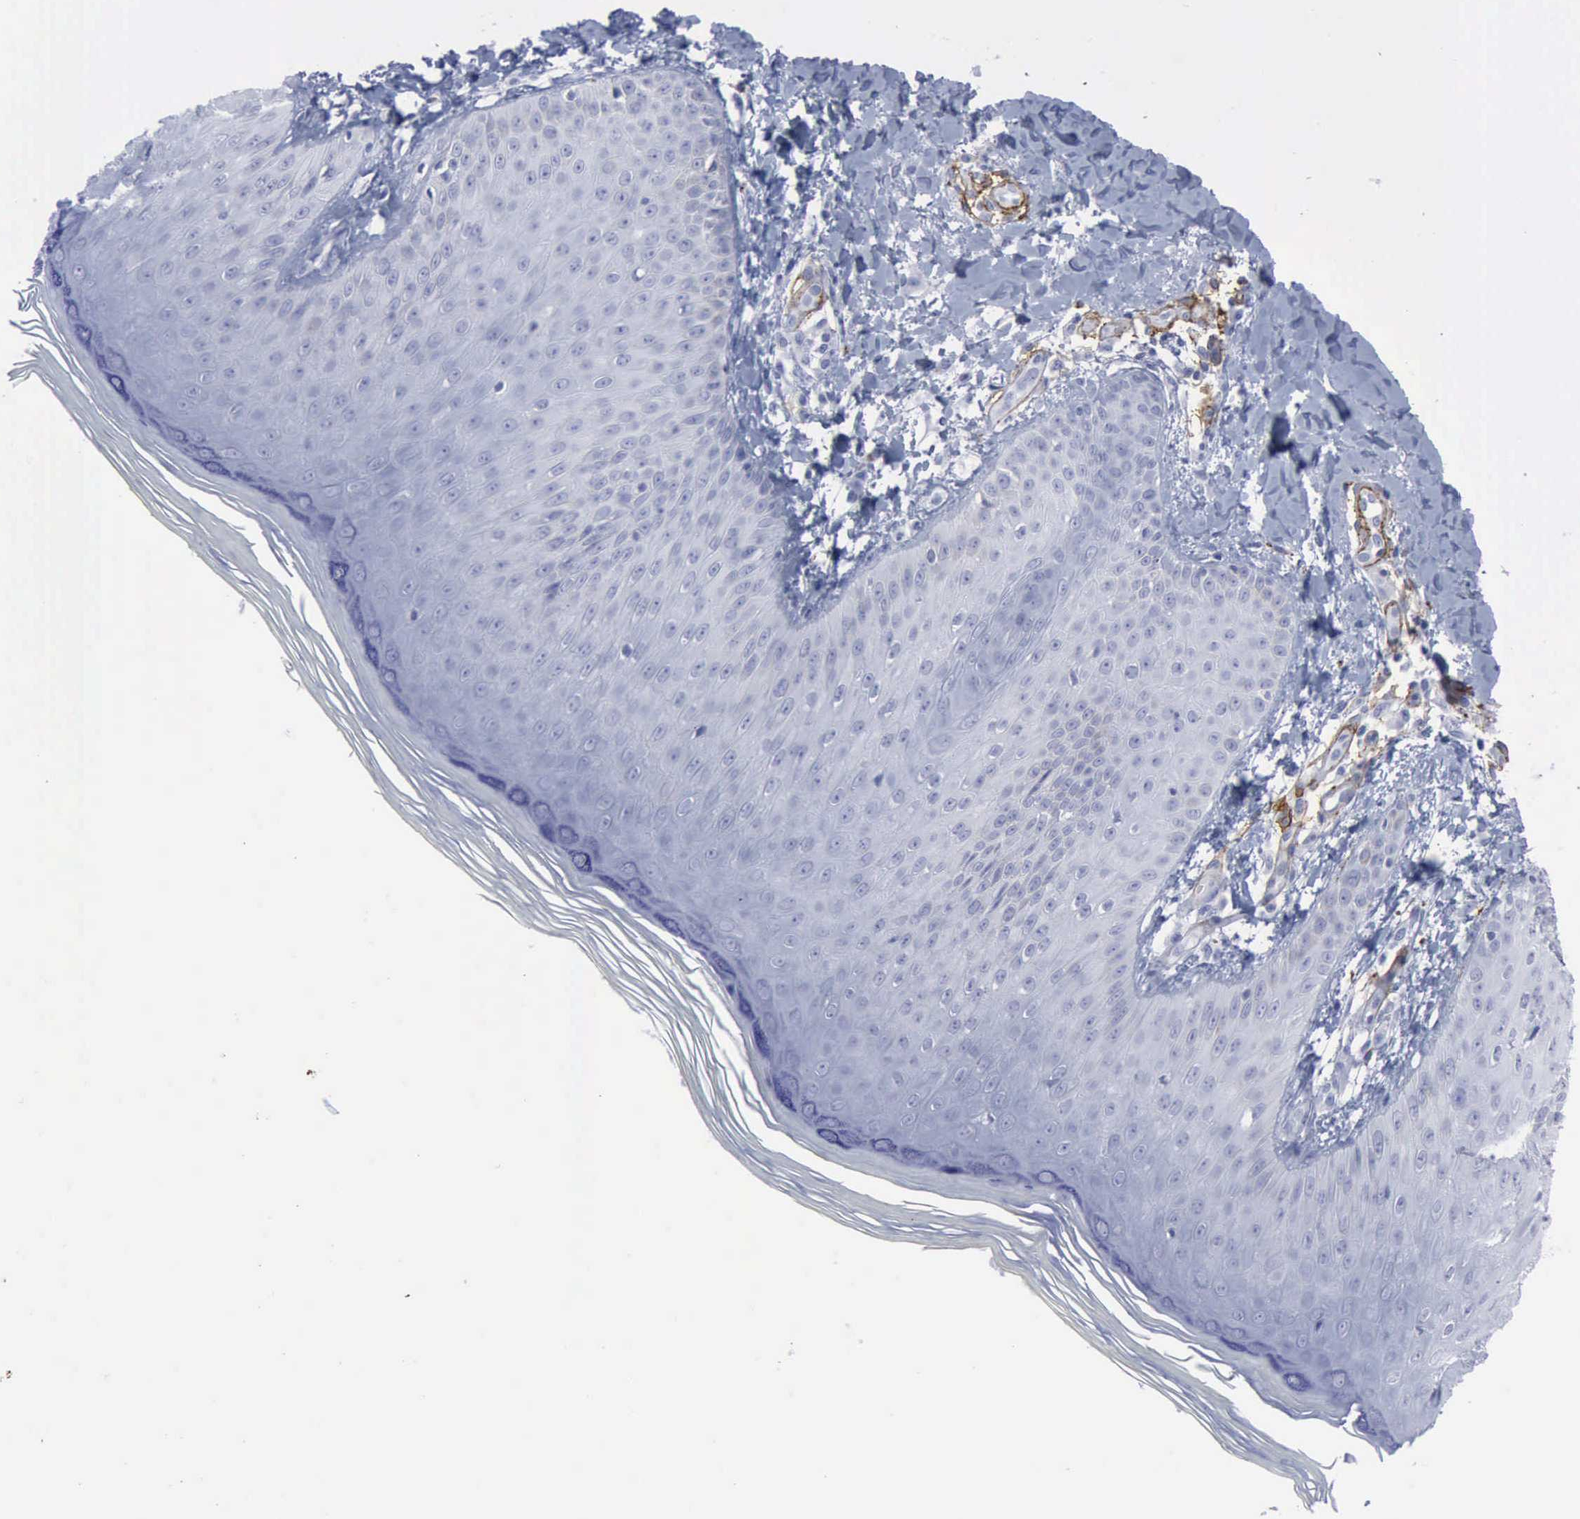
{"staining": {"intensity": "negative", "quantity": "none", "location": "none"}, "tissue": "skin", "cell_type": "Epidermal cells", "image_type": "normal", "snomed": [{"axis": "morphology", "description": "Normal tissue, NOS"}, {"axis": "morphology", "description": "Inflammation, NOS"}, {"axis": "topography", "description": "Soft tissue"}, {"axis": "topography", "description": "Anal"}], "caption": "The photomicrograph shows no staining of epidermal cells in normal skin. (Stains: DAB immunohistochemistry (IHC) with hematoxylin counter stain, Microscopy: brightfield microscopy at high magnification).", "gene": "NGFR", "patient": {"sex": "female", "age": 15}}